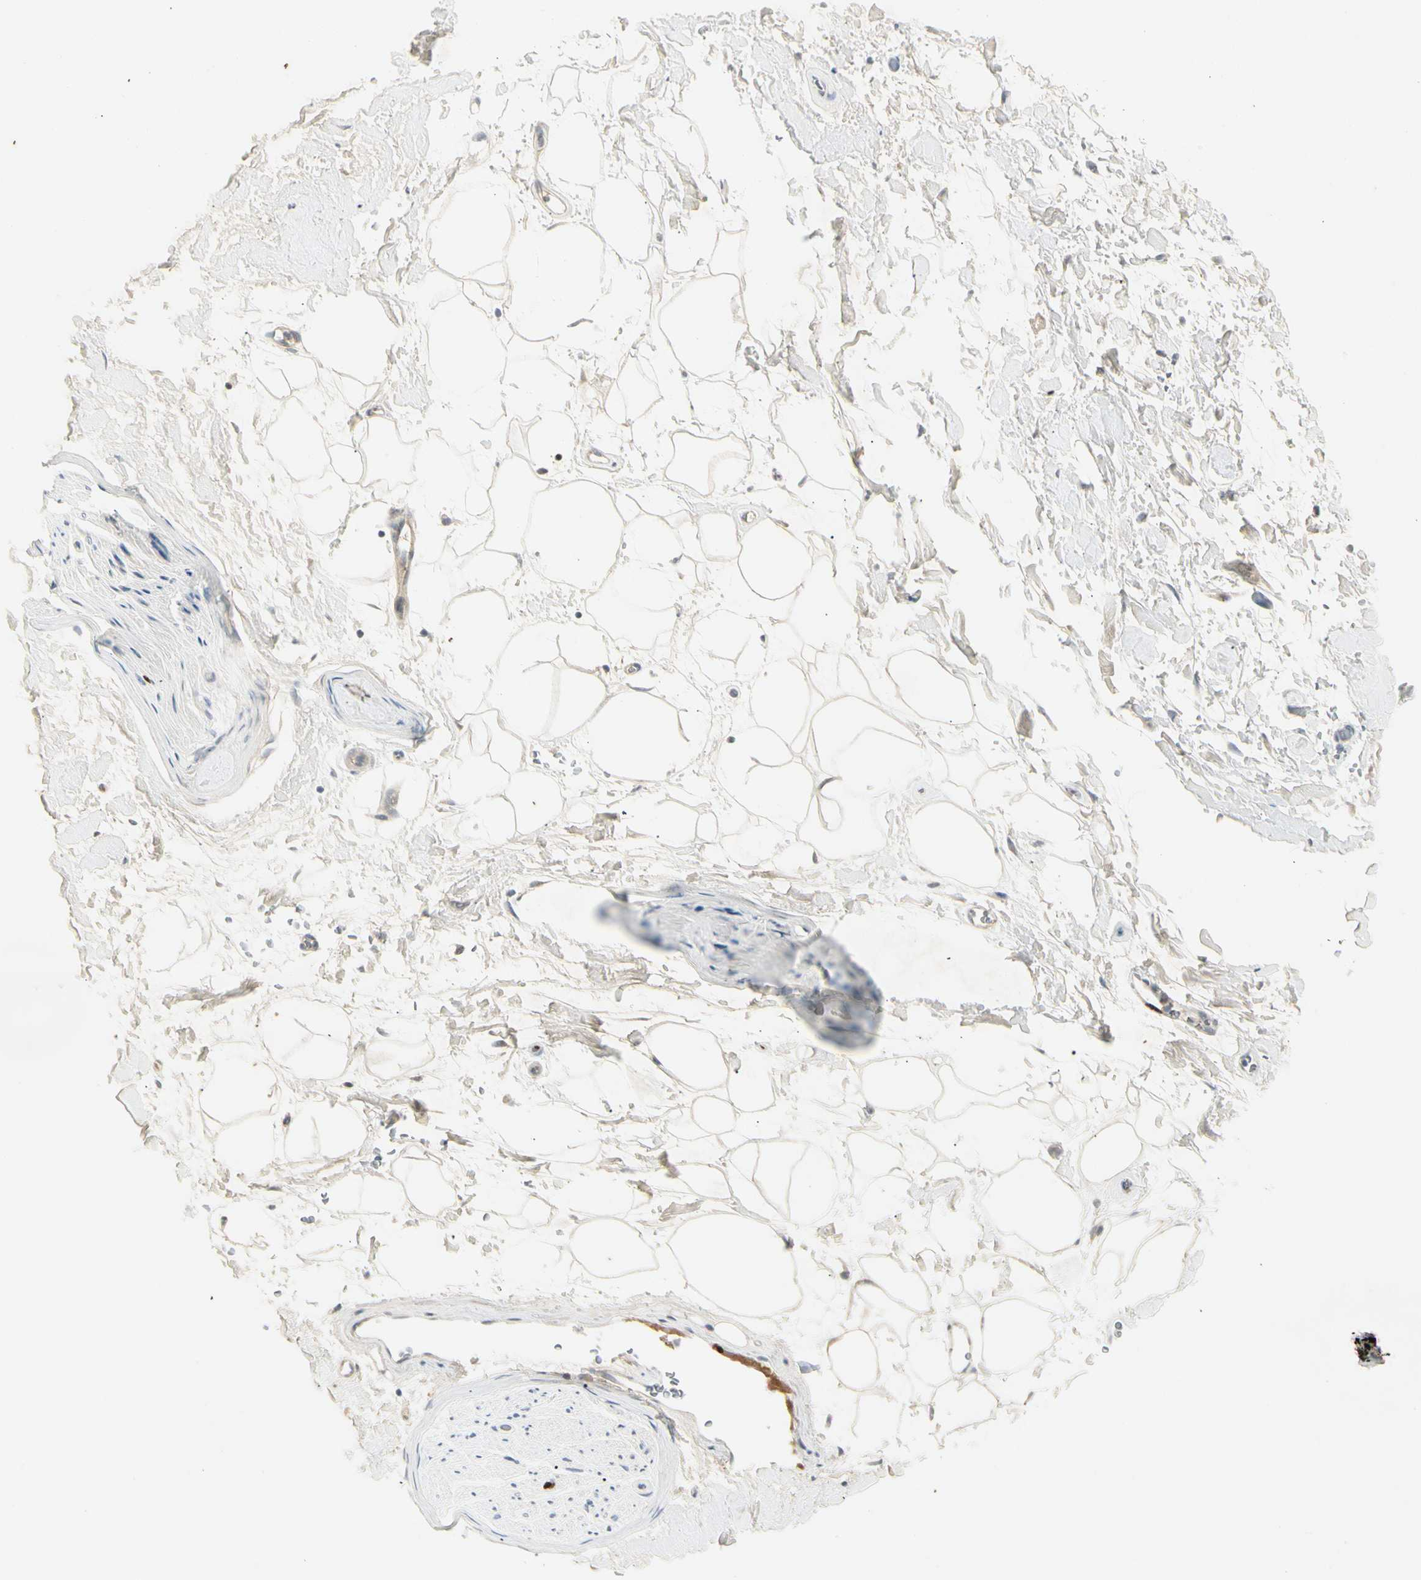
{"staining": {"intensity": "weak", "quantity": "25%-75%", "location": "cytoplasmic/membranous"}, "tissue": "adipose tissue", "cell_type": "Adipocytes", "image_type": "normal", "snomed": [{"axis": "morphology", "description": "Normal tissue, NOS"}, {"axis": "topography", "description": "Soft tissue"}], "caption": "High-magnification brightfield microscopy of unremarkable adipose tissue stained with DAB (3,3'-diaminobenzidine) (brown) and counterstained with hematoxylin (blue). adipocytes exhibit weak cytoplasmic/membranous staining is seen in about25%-75% of cells.", "gene": "PITX1", "patient": {"sex": "male", "age": 72}}